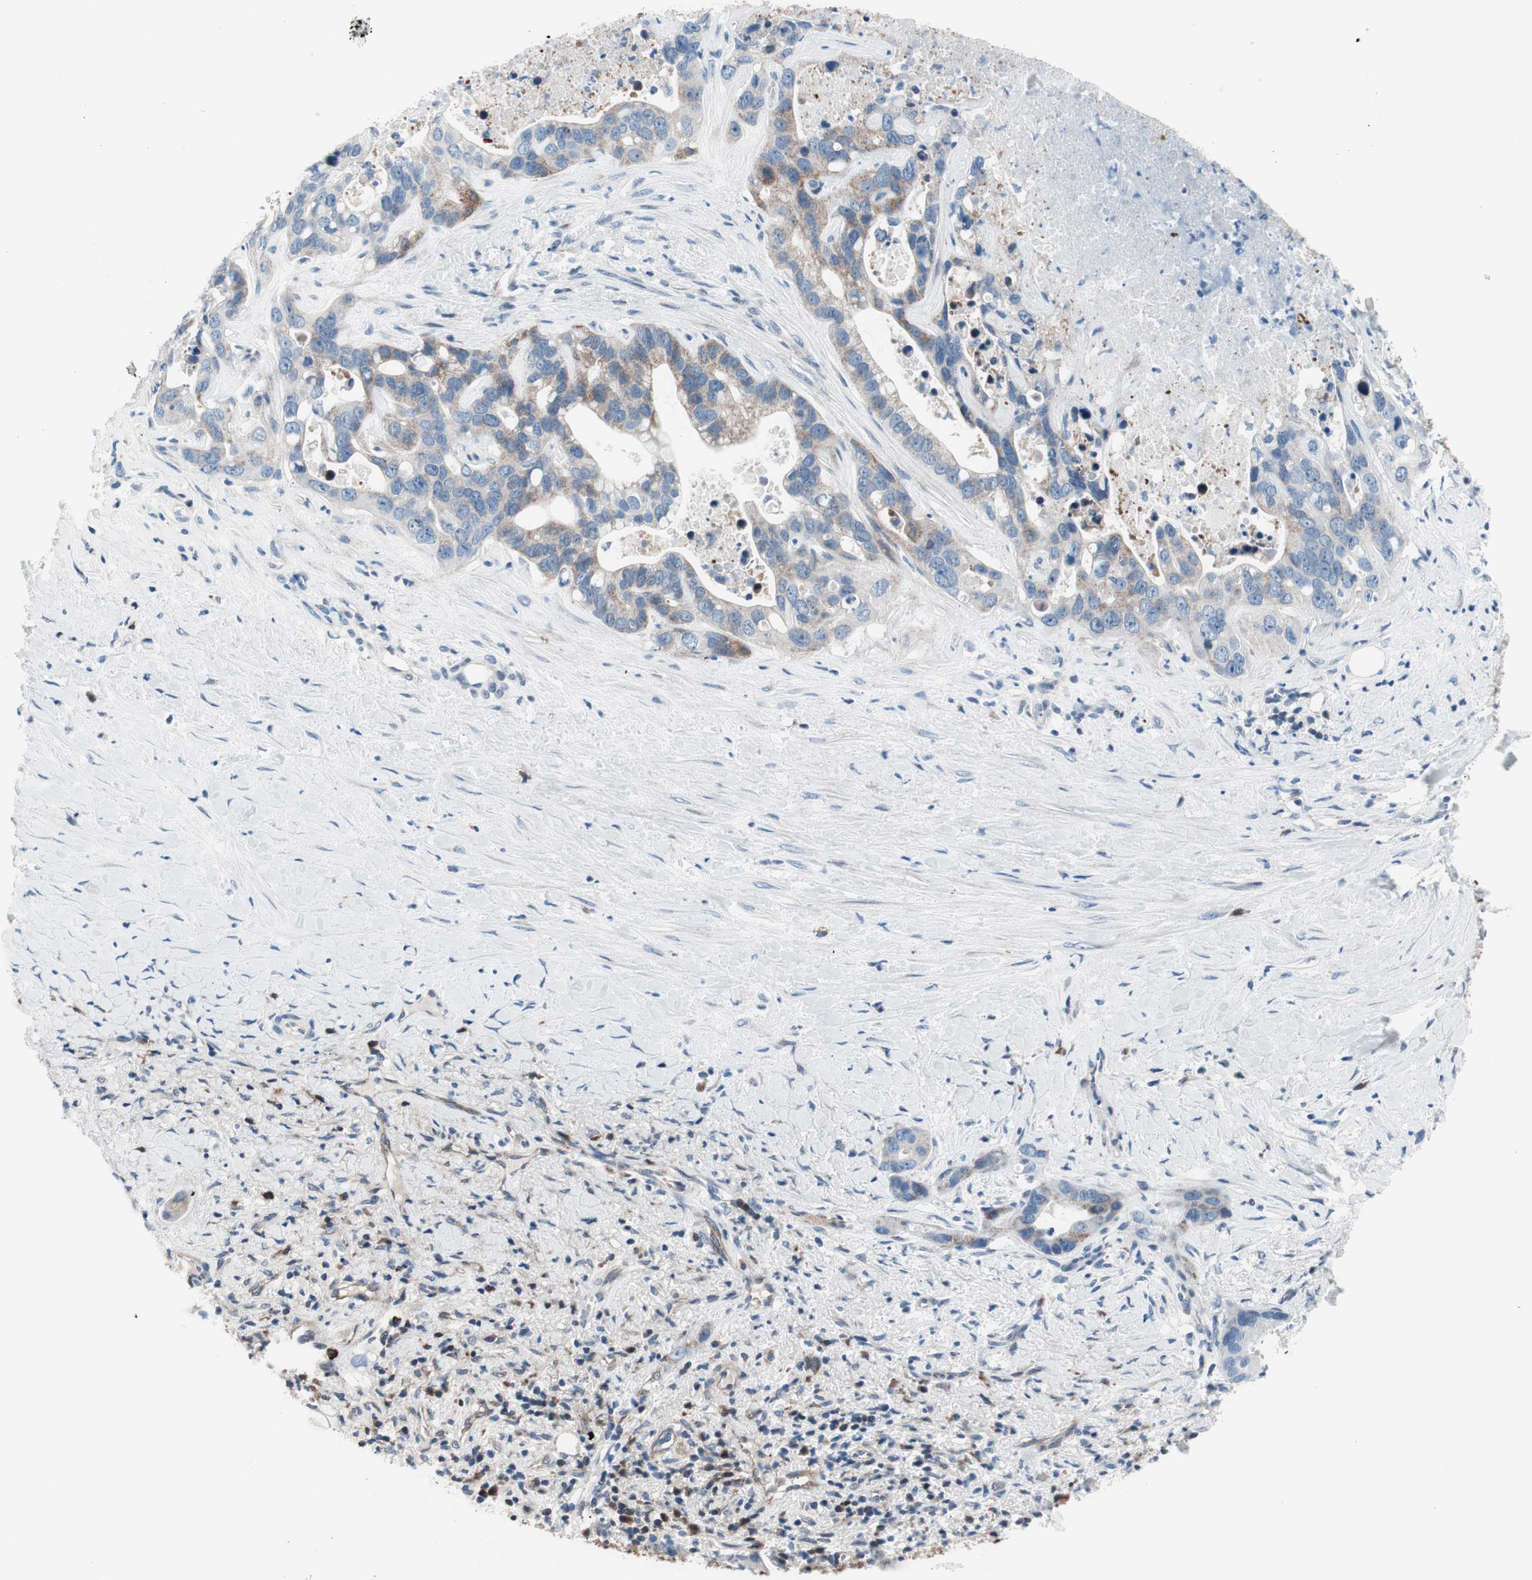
{"staining": {"intensity": "weak", "quantity": ">75%", "location": "cytoplasmic/membranous"}, "tissue": "liver cancer", "cell_type": "Tumor cells", "image_type": "cancer", "snomed": [{"axis": "morphology", "description": "Cholangiocarcinoma"}, {"axis": "topography", "description": "Liver"}], "caption": "The histopathology image demonstrates immunohistochemical staining of liver cholangiocarcinoma. There is weak cytoplasmic/membranous staining is appreciated in approximately >75% of tumor cells.", "gene": "PRDX2", "patient": {"sex": "female", "age": 65}}